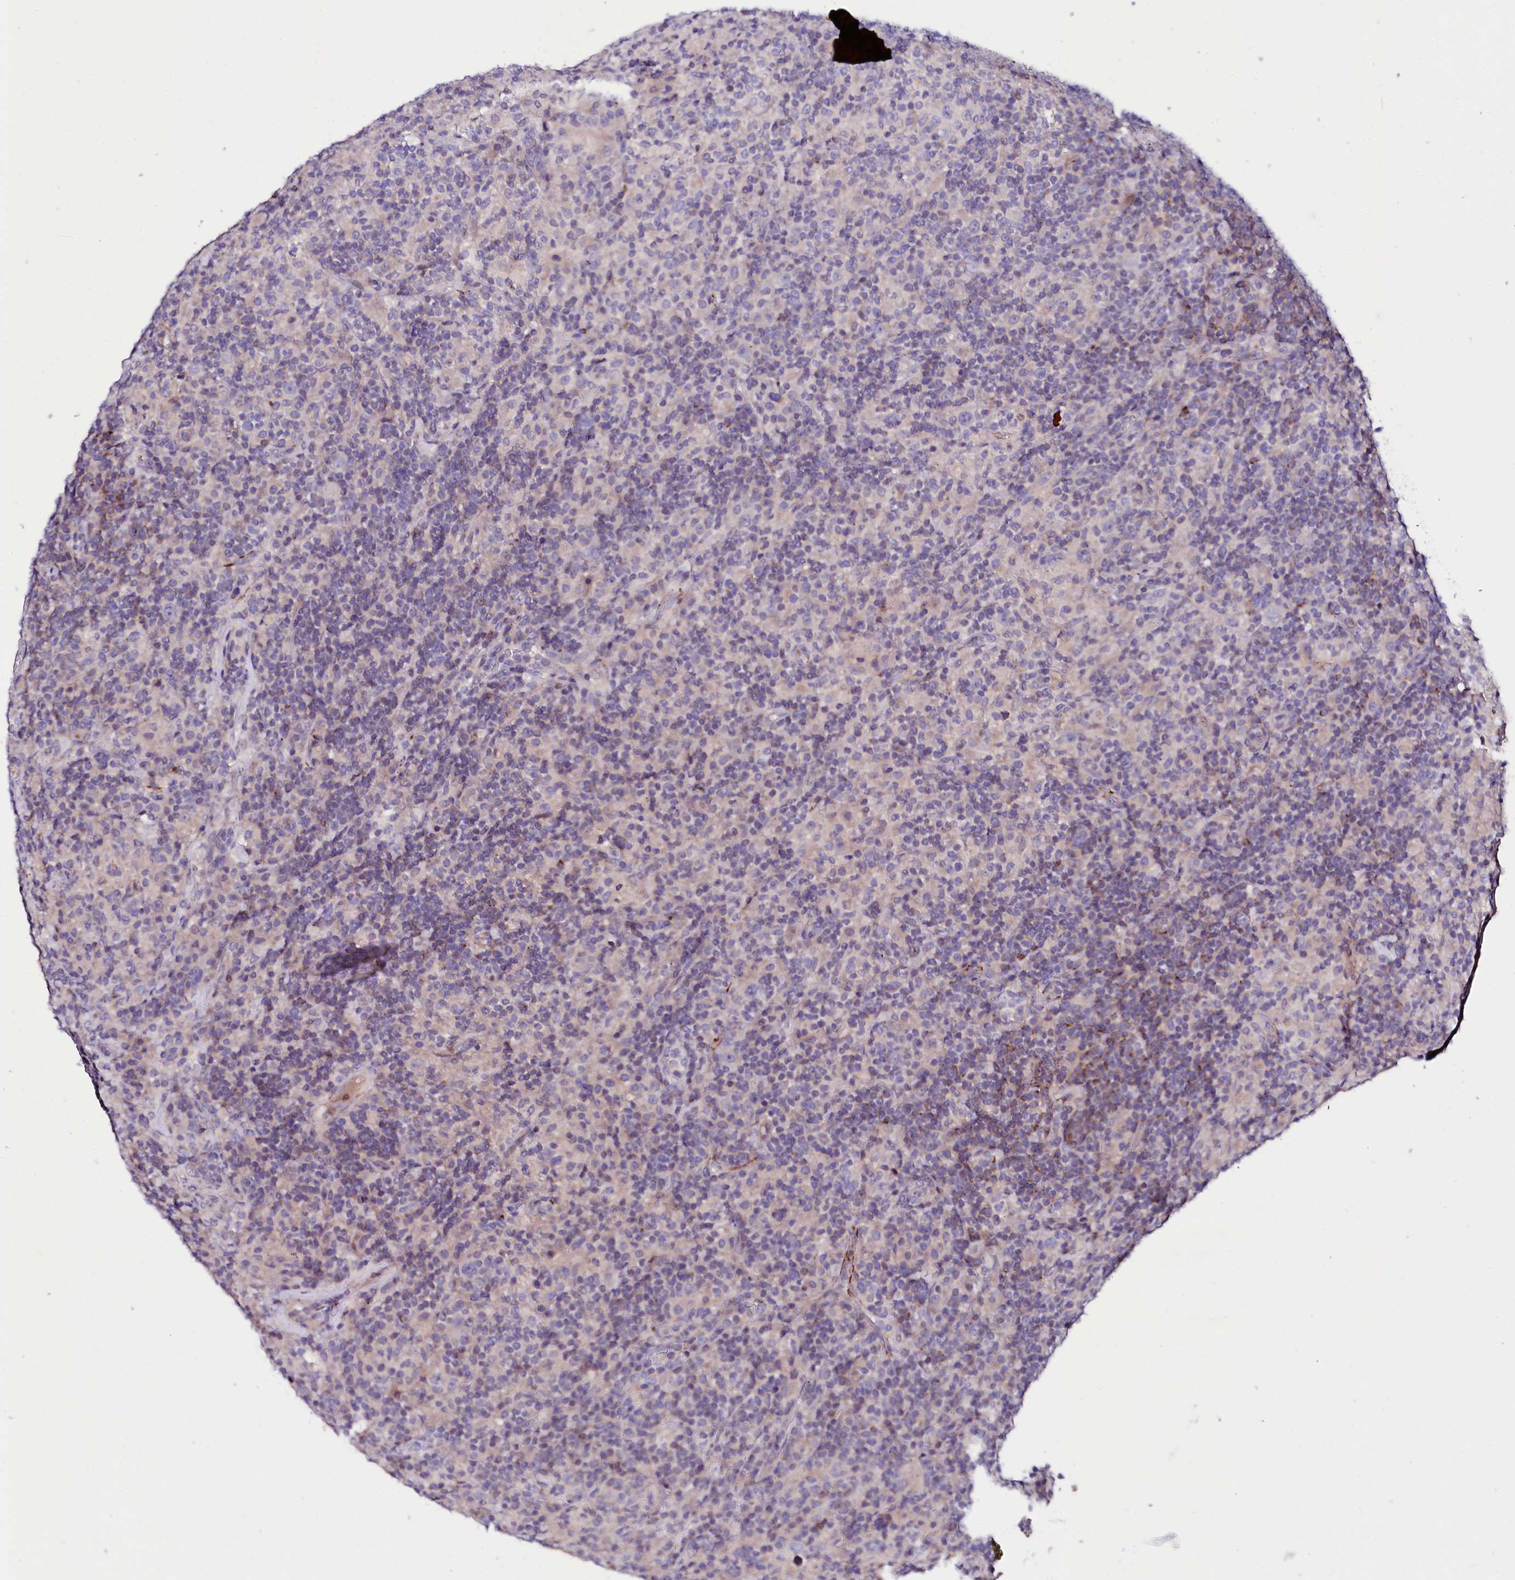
{"staining": {"intensity": "negative", "quantity": "none", "location": "none"}, "tissue": "lymphoma", "cell_type": "Tumor cells", "image_type": "cancer", "snomed": [{"axis": "morphology", "description": "Hodgkin's disease, NOS"}, {"axis": "topography", "description": "Lymph node"}], "caption": "DAB immunohistochemical staining of lymphoma exhibits no significant expression in tumor cells.", "gene": "ABHD5", "patient": {"sex": "male", "age": 70}}